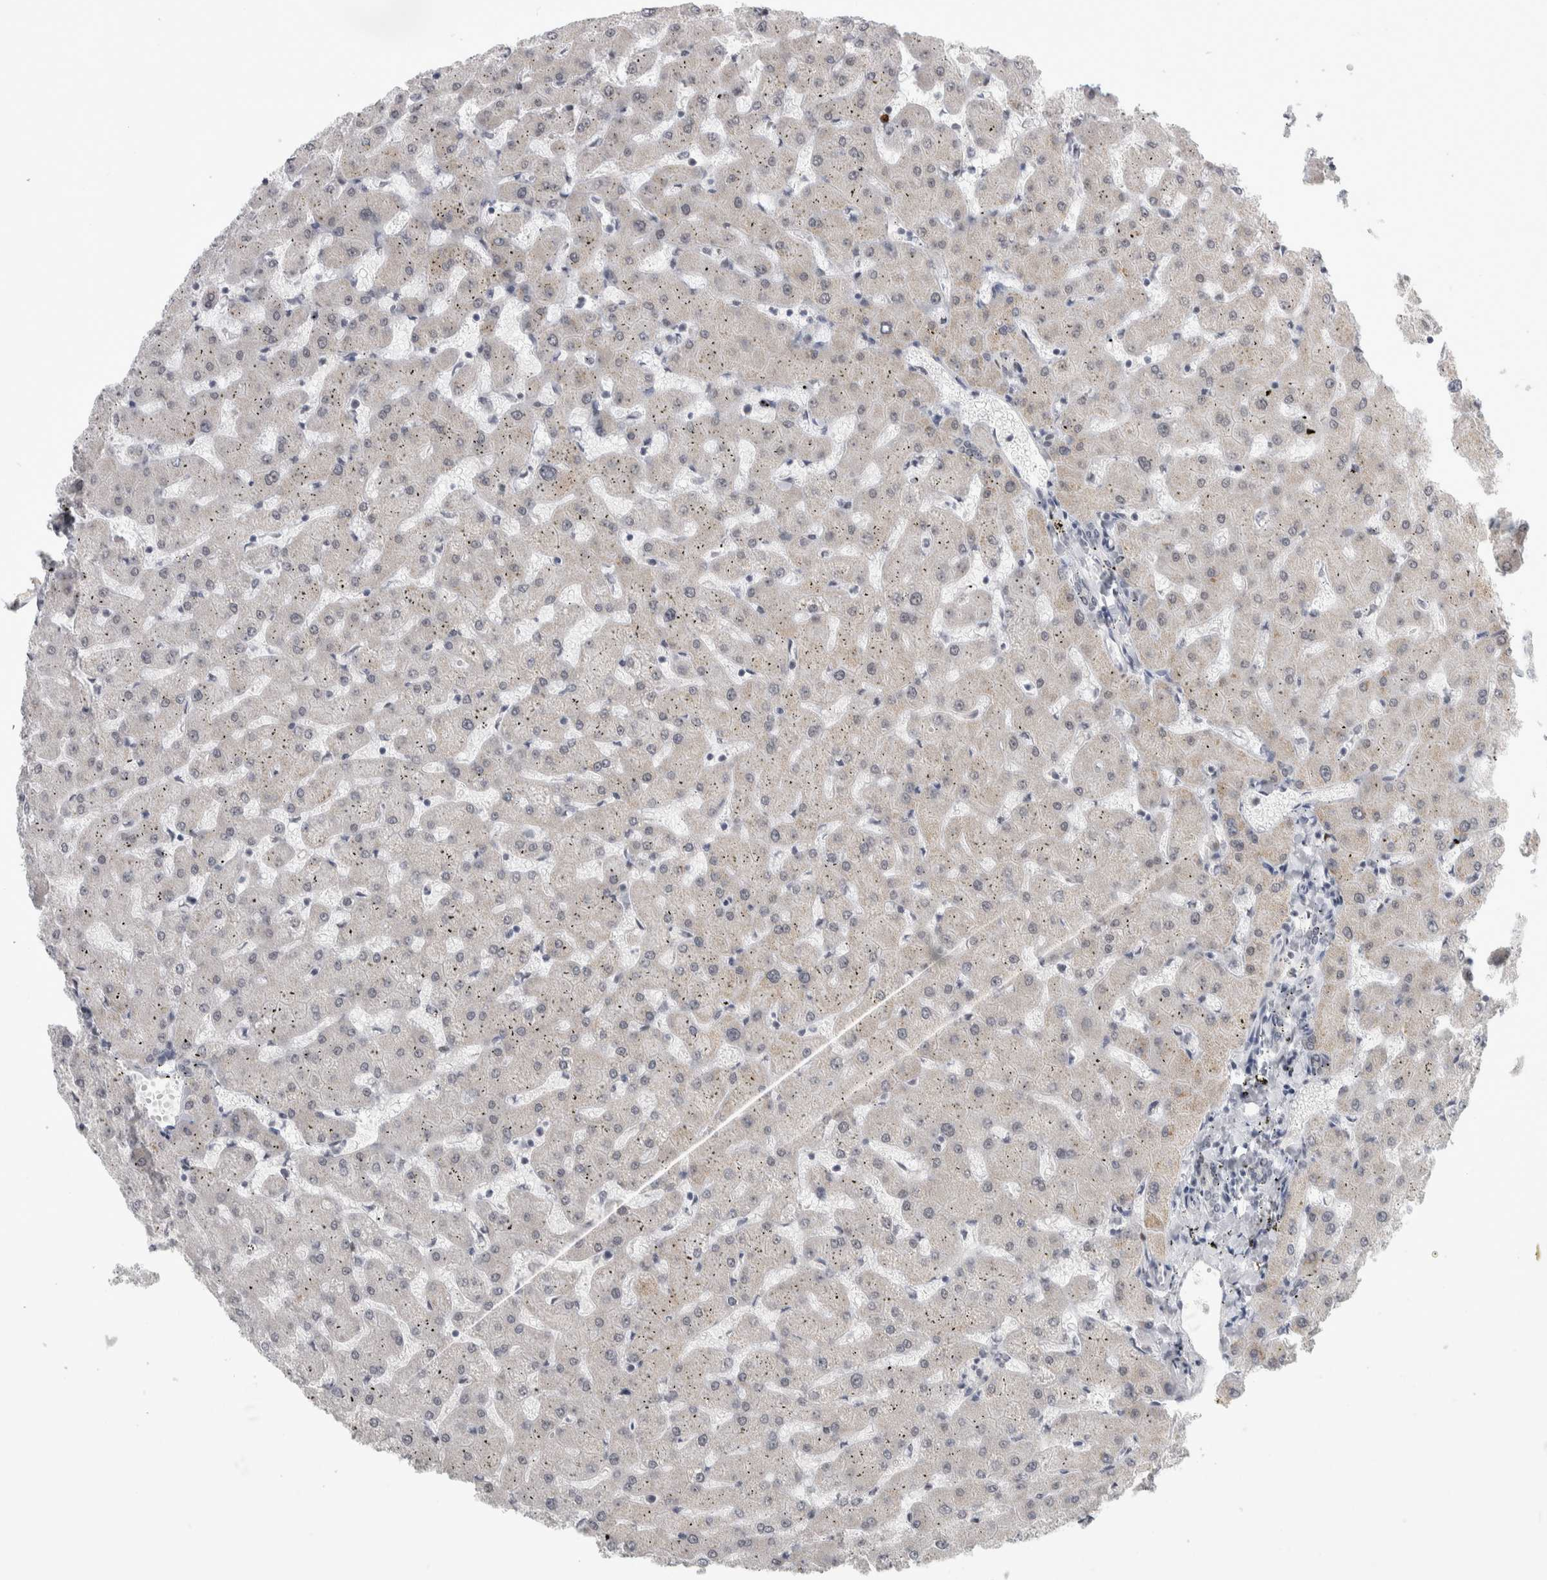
{"staining": {"intensity": "negative", "quantity": "none", "location": "none"}, "tissue": "liver", "cell_type": "Cholangiocytes", "image_type": "normal", "snomed": [{"axis": "morphology", "description": "Normal tissue, NOS"}, {"axis": "topography", "description": "Liver"}], "caption": "The immunohistochemistry (IHC) micrograph has no significant expression in cholangiocytes of liver.", "gene": "HEXIM2", "patient": {"sex": "female", "age": 63}}